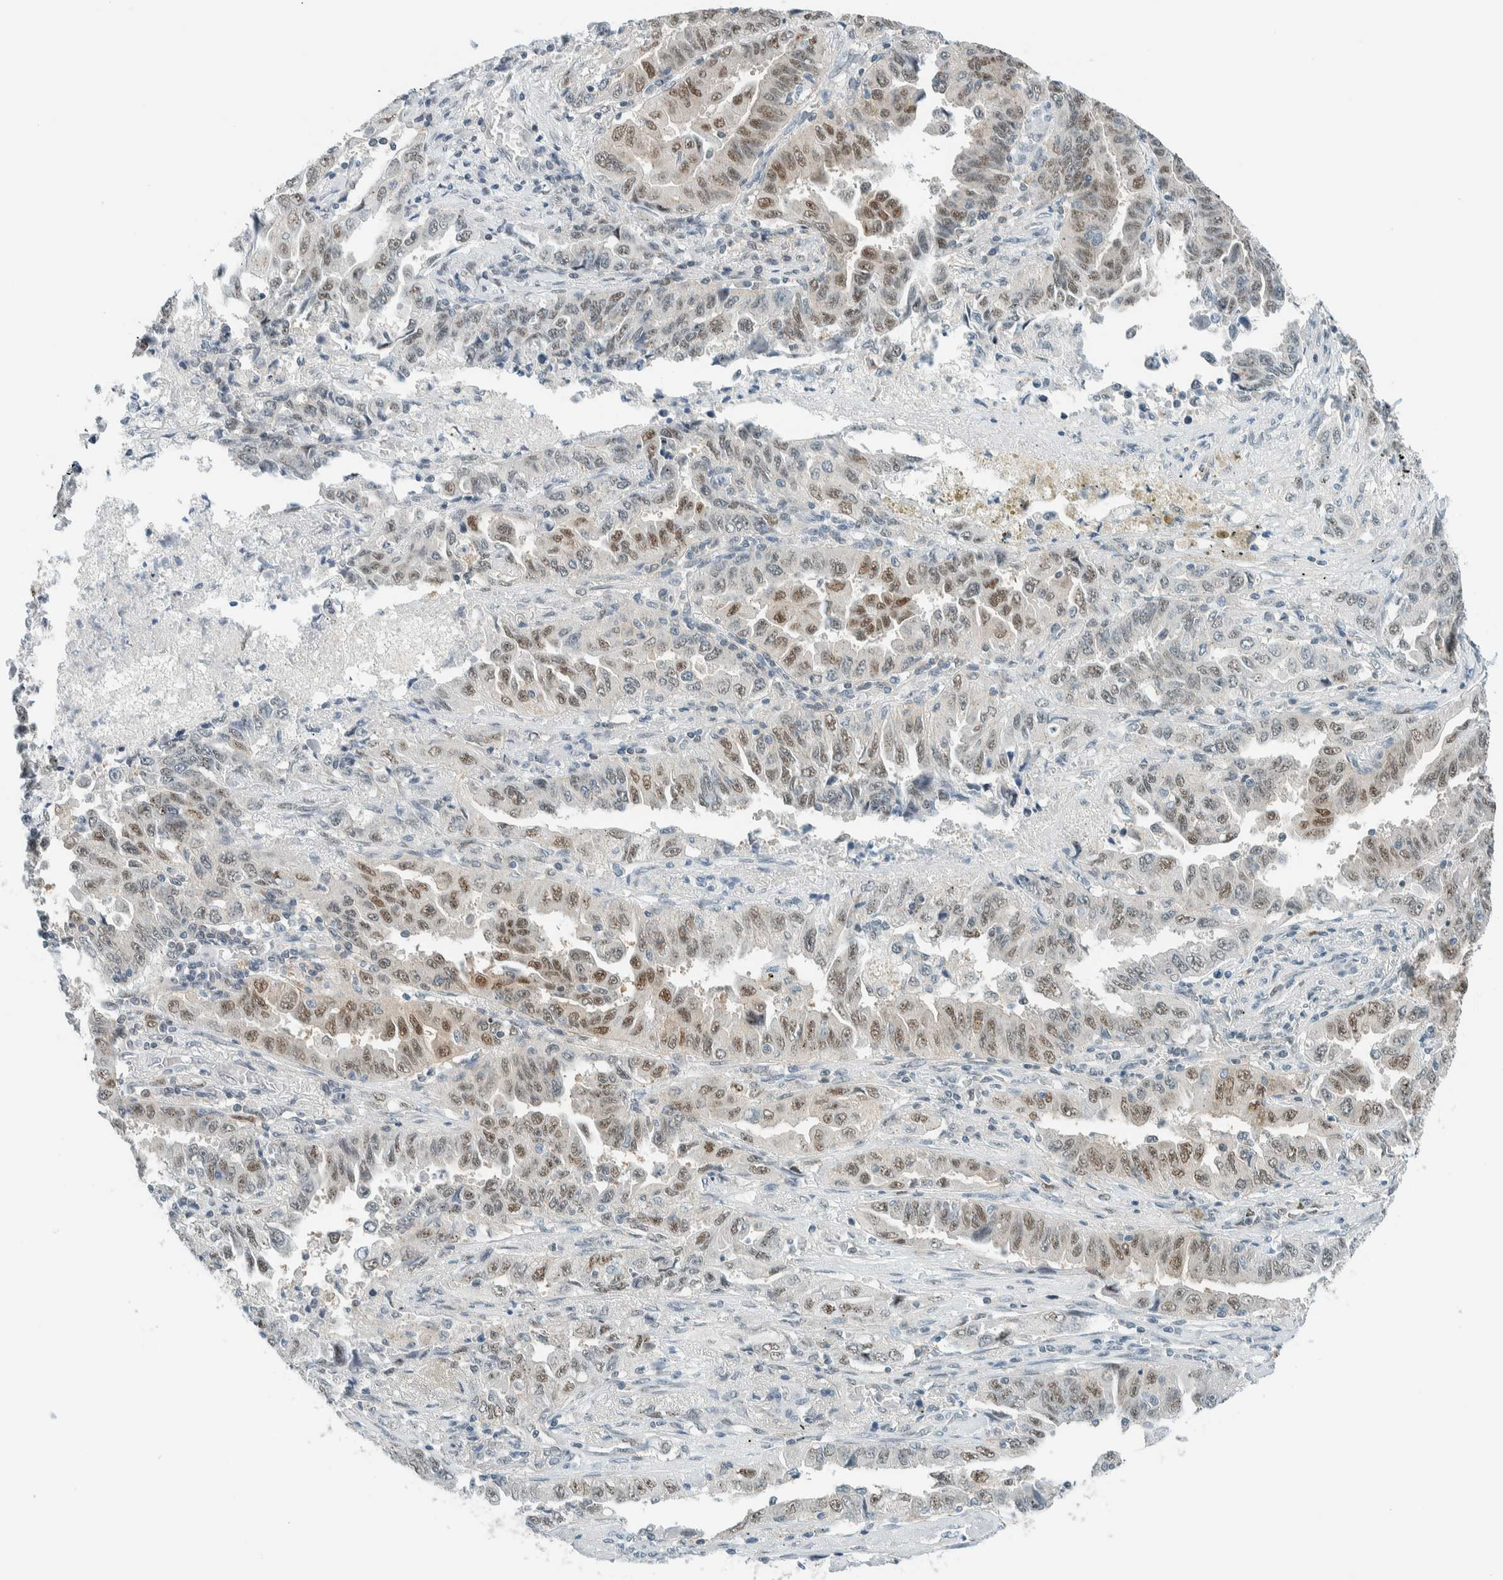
{"staining": {"intensity": "moderate", "quantity": "25%-75%", "location": "nuclear"}, "tissue": "lung cancer", "cell_type": "Tumor cells", "image_type": "cancer", "snomed": [{"axis": "morphology", "description": "Adenocarcinoma, NOS"}, {"axis": "topography", "description": "Lung"}], "caption": "IHC histopathology image of human lung cancer stained for a protein (brown), which exhibits medium levels of moderate nuclear staining in about 25%-75% of tumor cells.", "gene": "CYSRT1", "patient": {"sex": "female", "age": 51}}